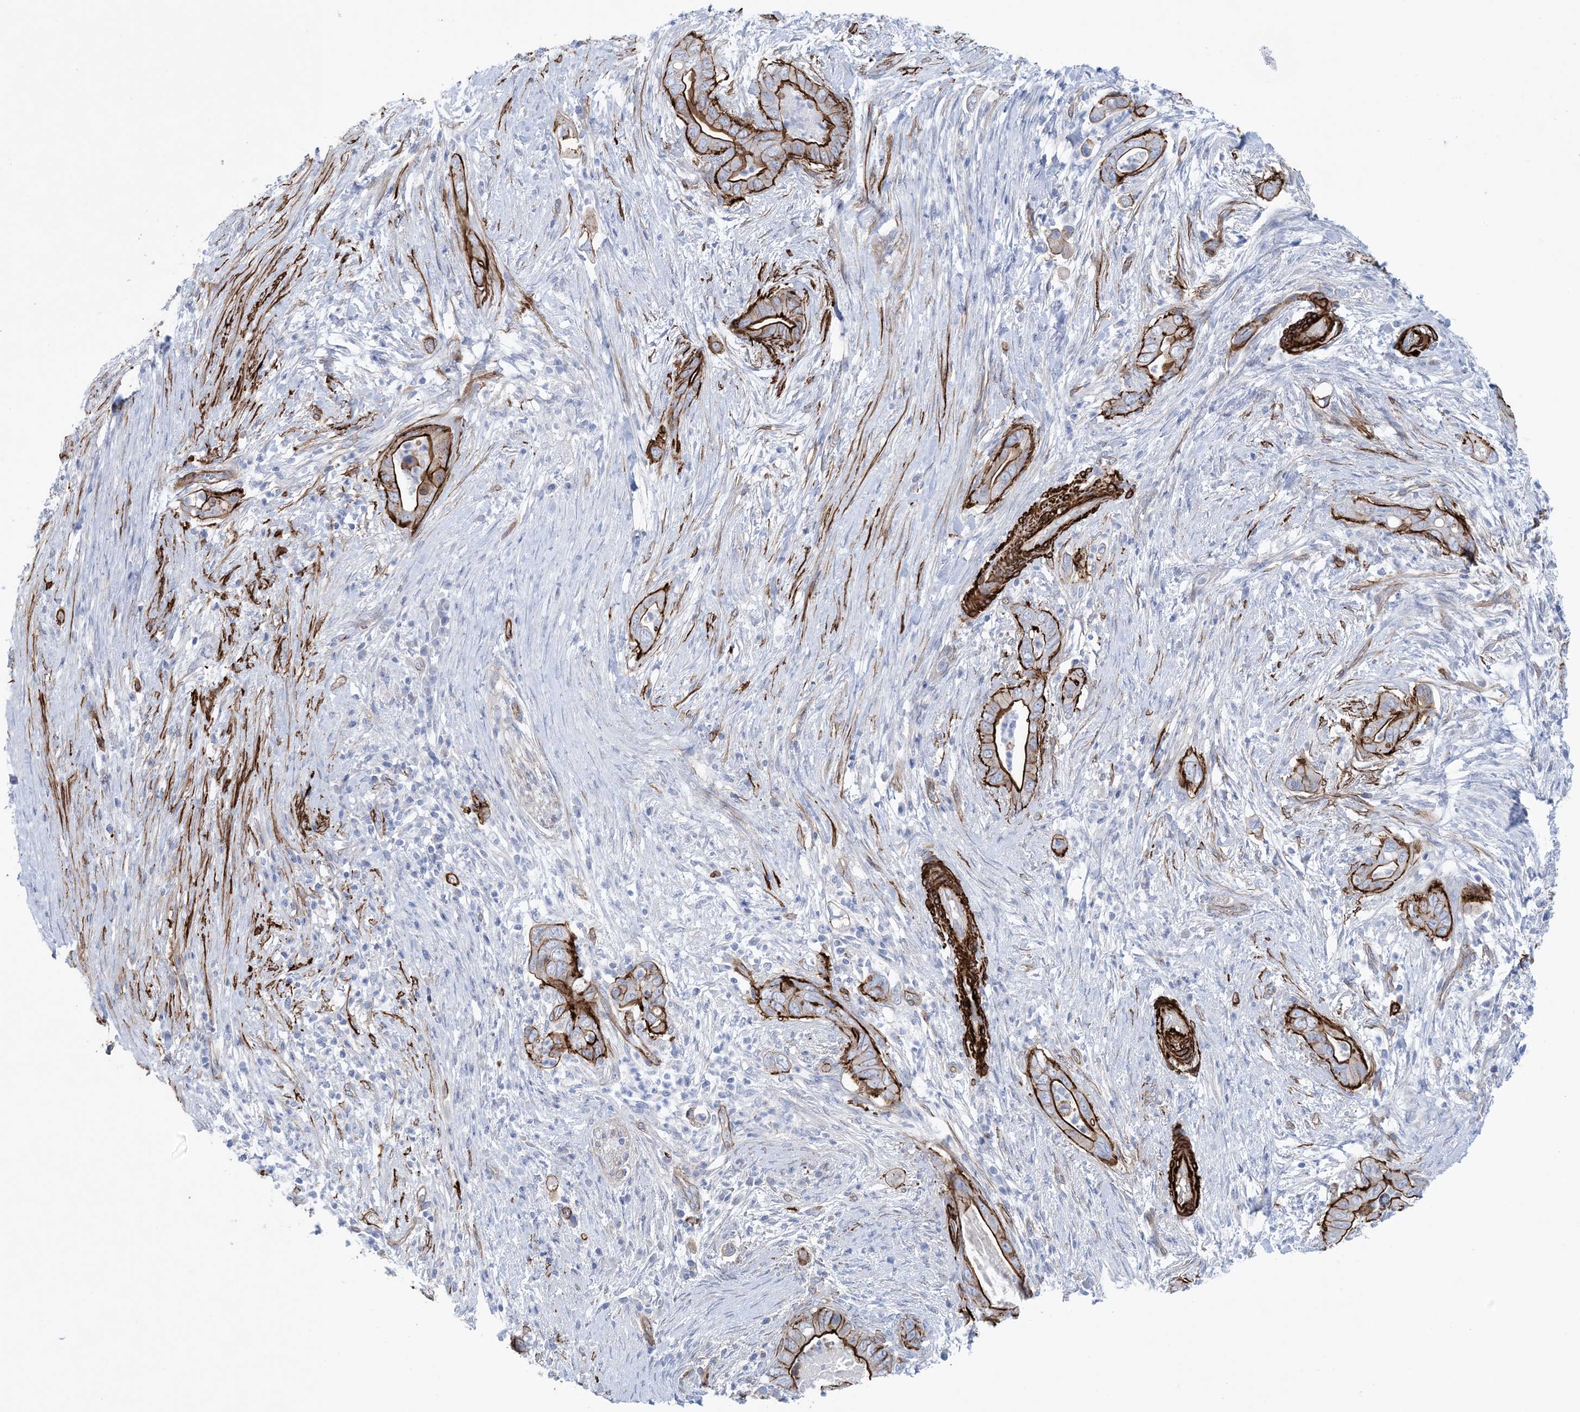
{"staining": {"intensity": "strong", "quantity": "25%-75%", "location": "cytoplasmic/membranous"}, "tissue": "pancreatic cancer", "cell_type": "Tumor cells", "image_type": "cancer", "snomed": [{"axis": "morphology", "description": "Adenocarcinoma, NOS"}, {"axis": "topography", "description": "Pancreas"}], "caption": "A high-resolution micrograph shows immunohistochemistry staining of pancreatic adenocarcinoma, which demonstrates strong cytoplasmic/membranous expression in approximately 25%-75% of tumor cells. Immunohistochemistry (ihc) stains the protein in brown and the nuclei are stained blue.", "gene": "SHANK1", "patient": {"sex": "male", "age": 75}}